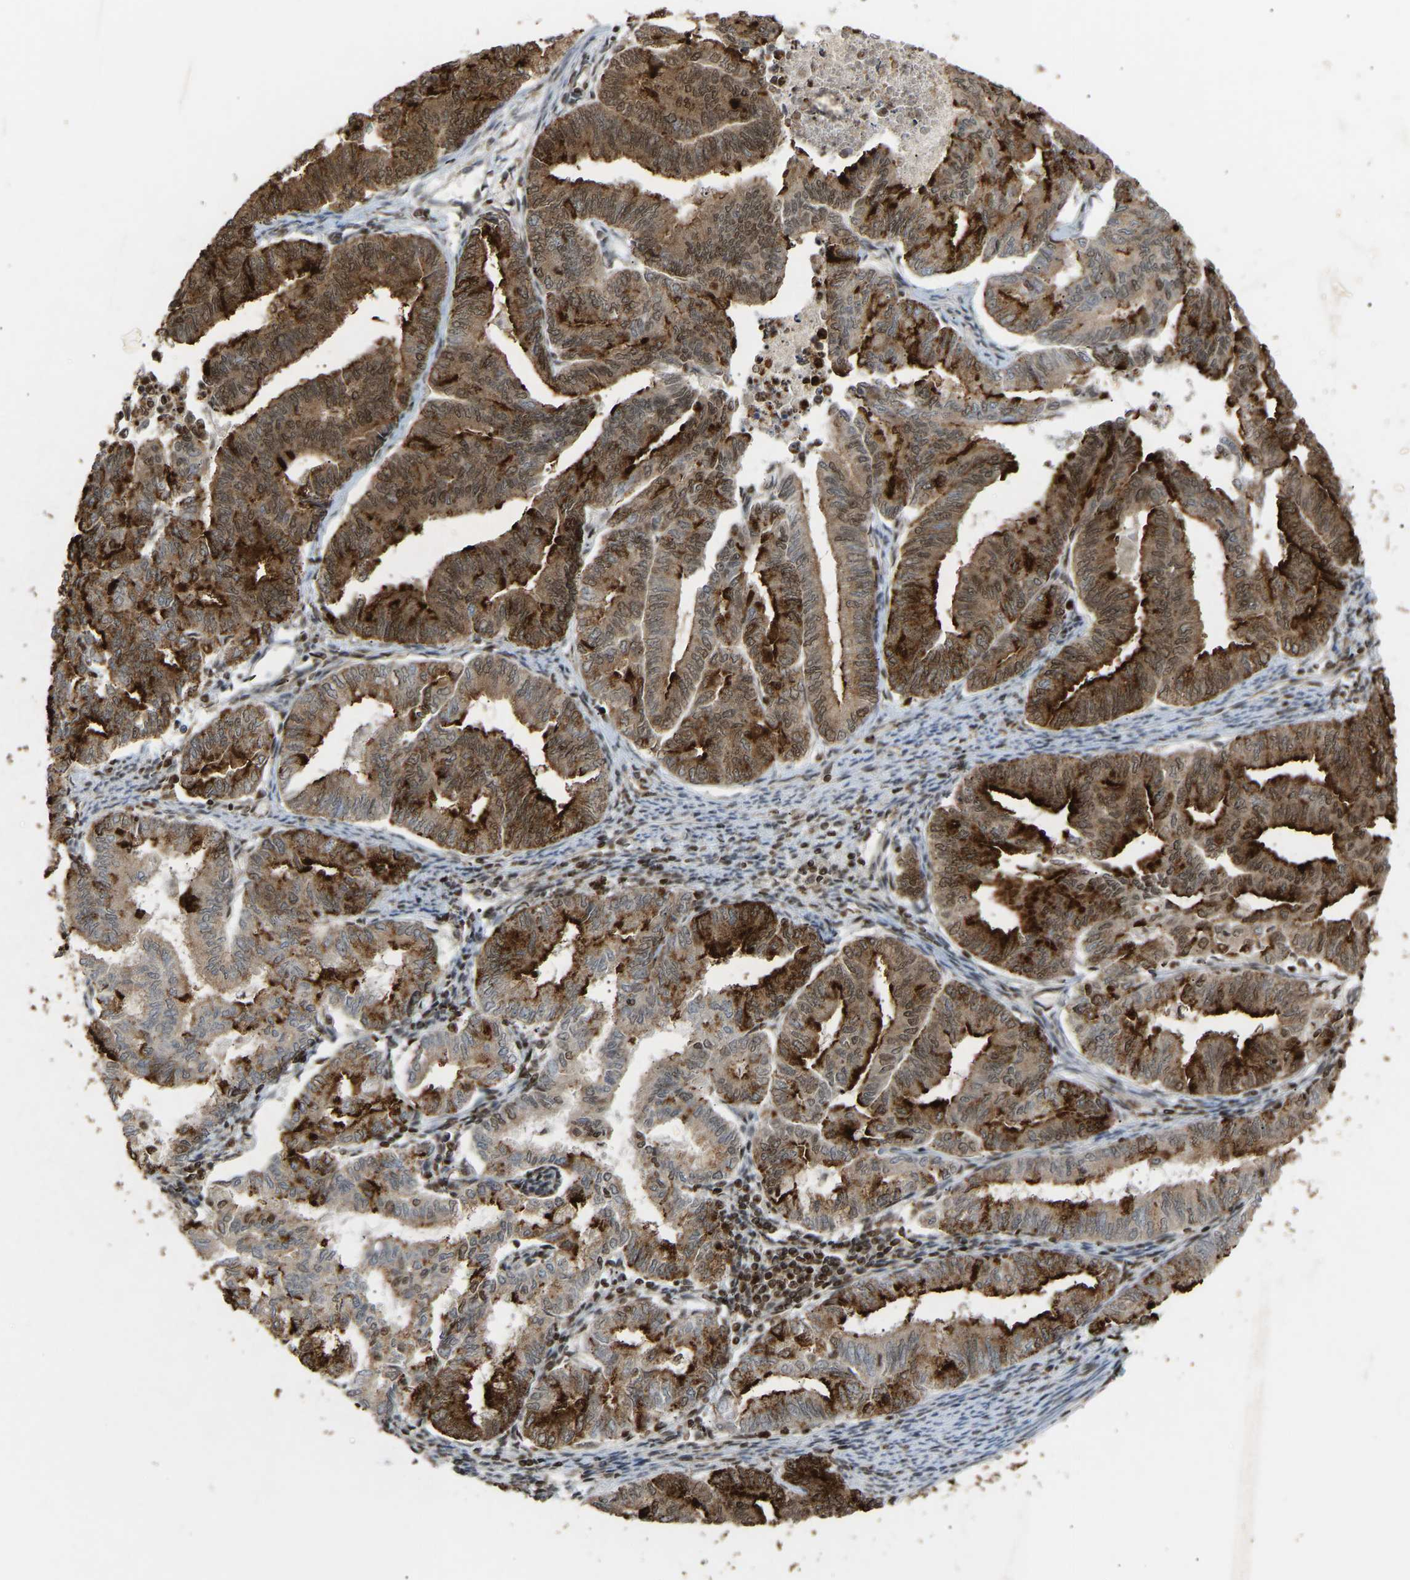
{"staining": {"intensity": "strong", "quantity": ">75%", "location": "cytoplasmic/membranous,nuclear"}, "tissue": "endometrial cancer", "cell_type": "Tumor cells", "image_type": "cancer", "snomed": [{"axis": "morphology", "description": "Adenocarcinoma, NOS"}, {"axis": "topography", "description": "Endometrium"}], "caption": "Adenocarcinoma (endometrial) stained with IHC reveals strong cytoplasmic/membranous and nuclear expression in approximately >75% of tumor cells.", "gene": "ALYREF", "patient": {"sex": "female", "age": 79}}